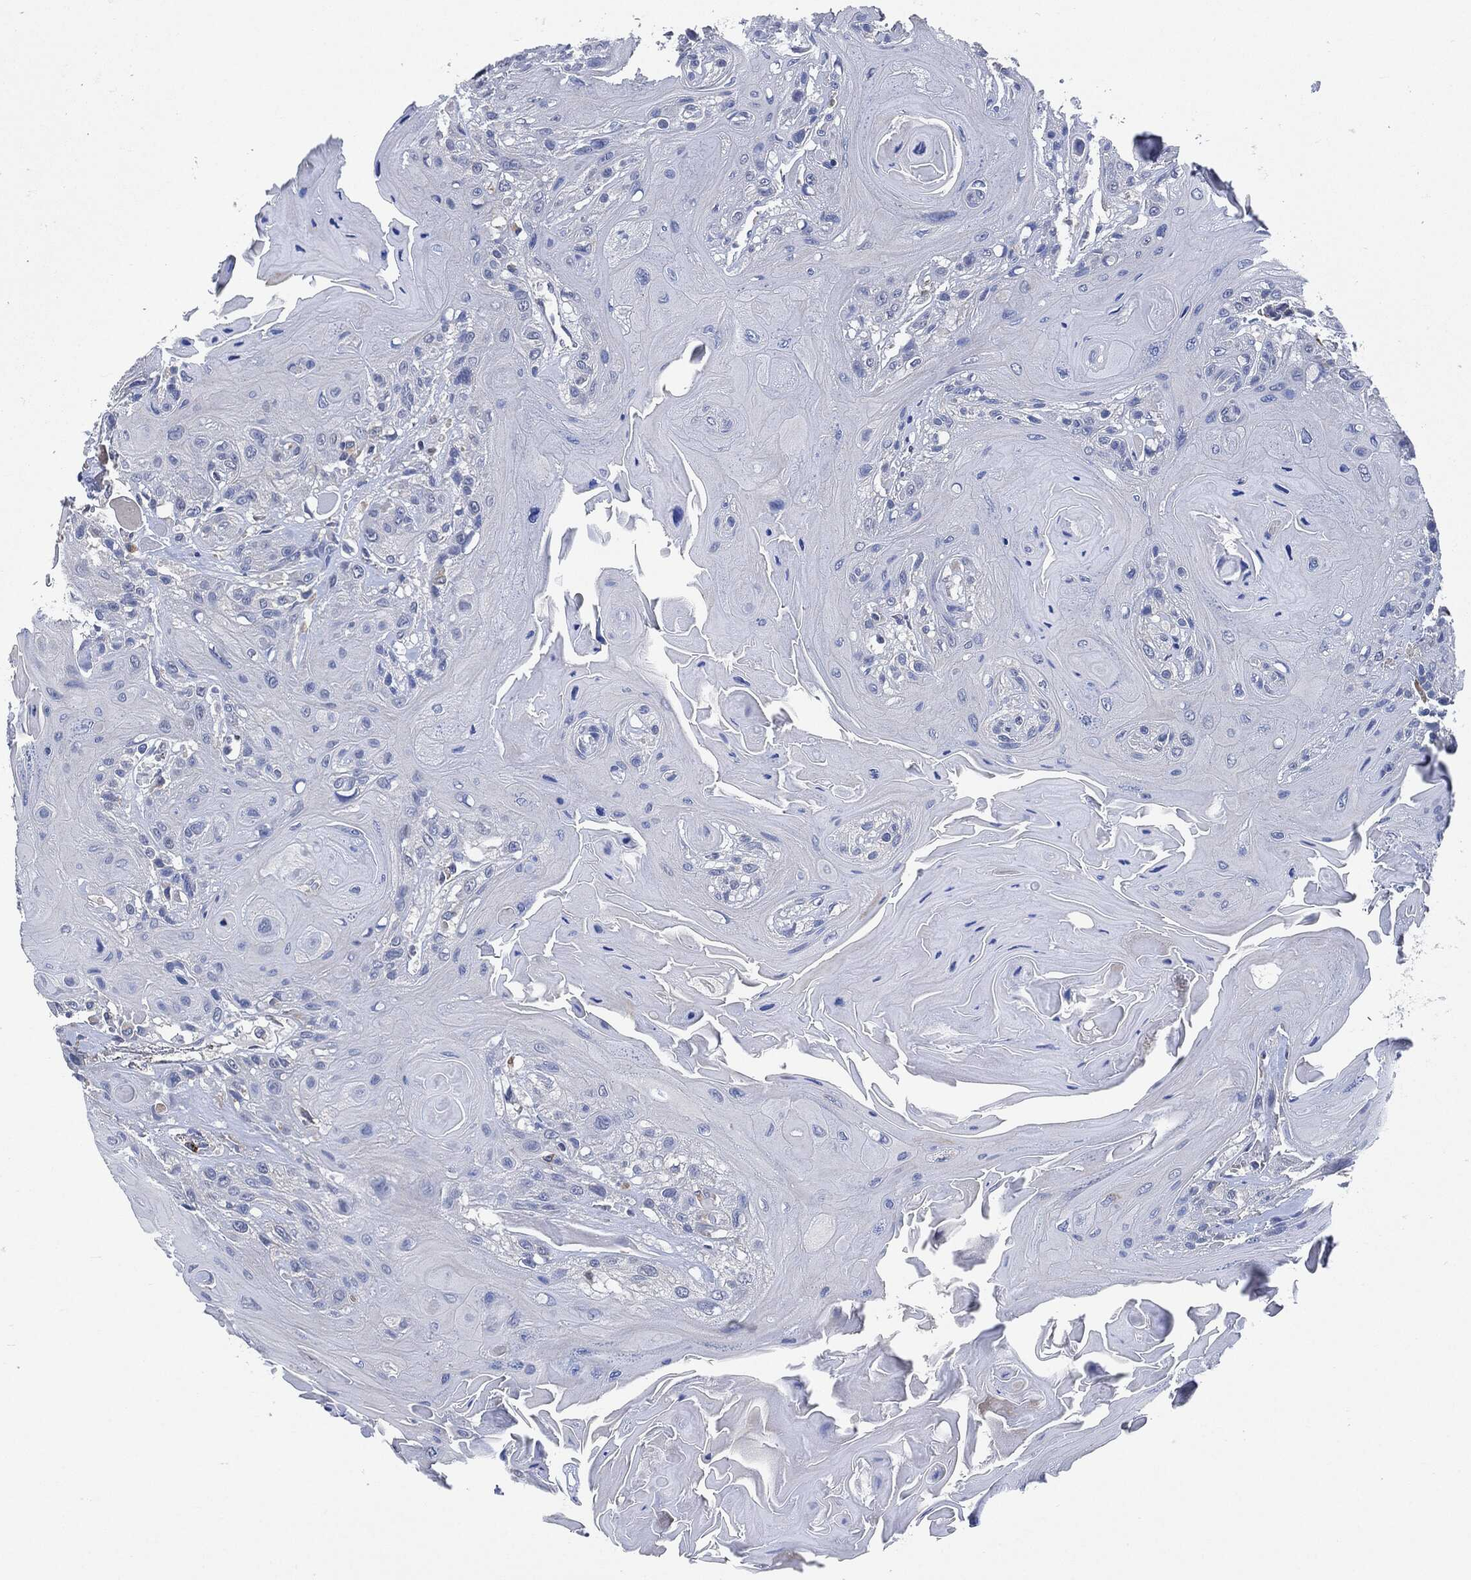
{"staining": {"intensity": "negative", "quantity": "none", "location": "none"}, "tissue": "head and neck cancer", "cell_type": "Tumor cells", "image_type": "cancer", "snomed": [{"axis": "morphology", "description": "Squamous cell carcinoma, NOS"}, {"axis": "topography", "description": "Head-Neck"}], "caption": "Immunohistochemistry histopathology image of human head and neck squamous cell carcinoma stained for a protein (brown), which demonstrates no expression in tumor cells.", "gene": "VSIG4", "patient": {"sex": "female", "age": 59}}